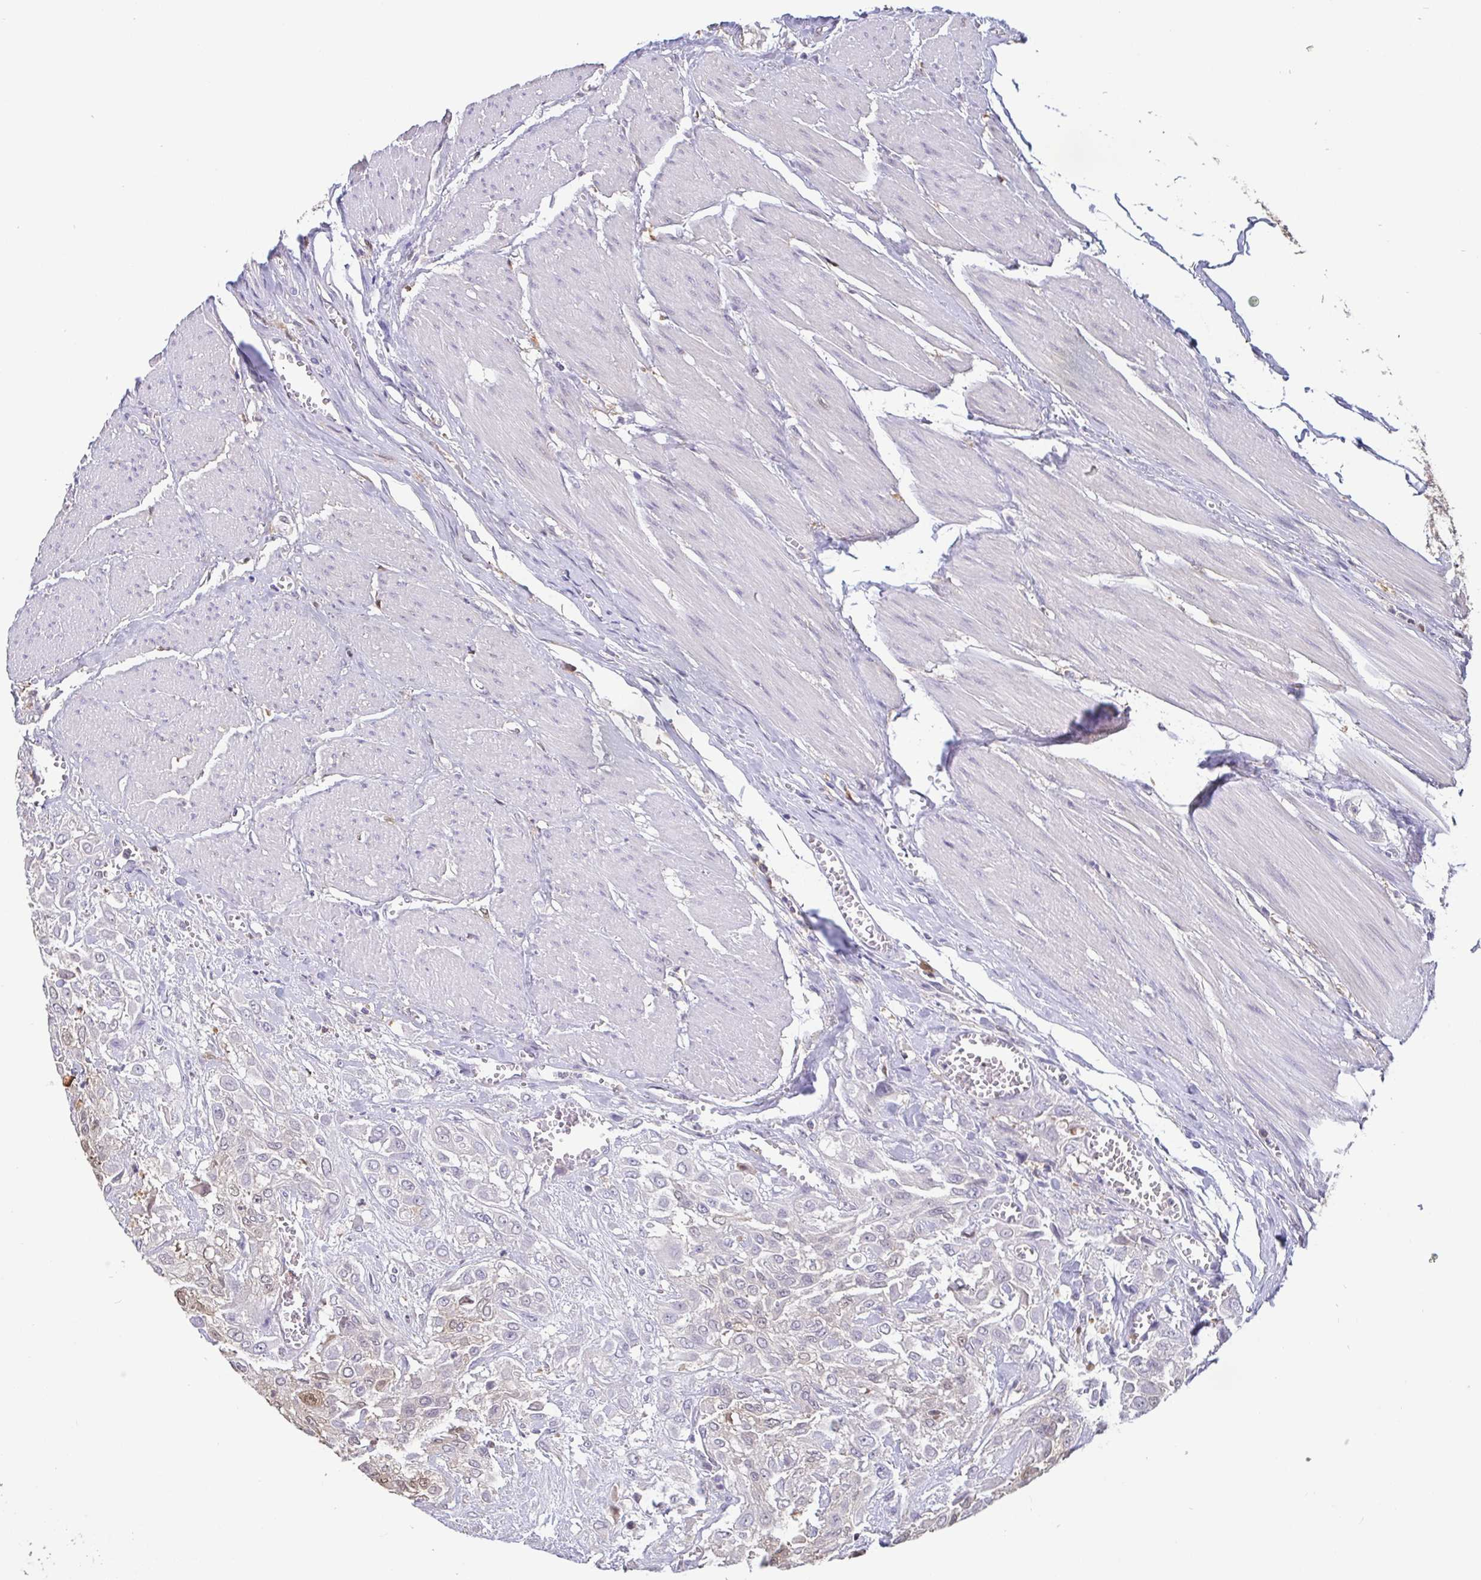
{"staining": {"intensity": "negative", "quantity": "none", "location": "none"}, "tissue": "urothelial cancer", "cell_type": "Tumor cells", "image_type": "cancer", "snomed": [{"axis": "morphology", "description": "Urothelial carcinoma, High grade"}, {"axis": "topography", "description": "Urinary bladder"}], "caption": "The immunohistochemistry photomicrograph has no significant positivity in tumor cells of urothelial cancer tissue. (DAB (3,3'-diaminobenzidine) IHC with hematoxylin counter stain).", "gene": "IDH1", "patient": {"sex": "male", "age": 57}}